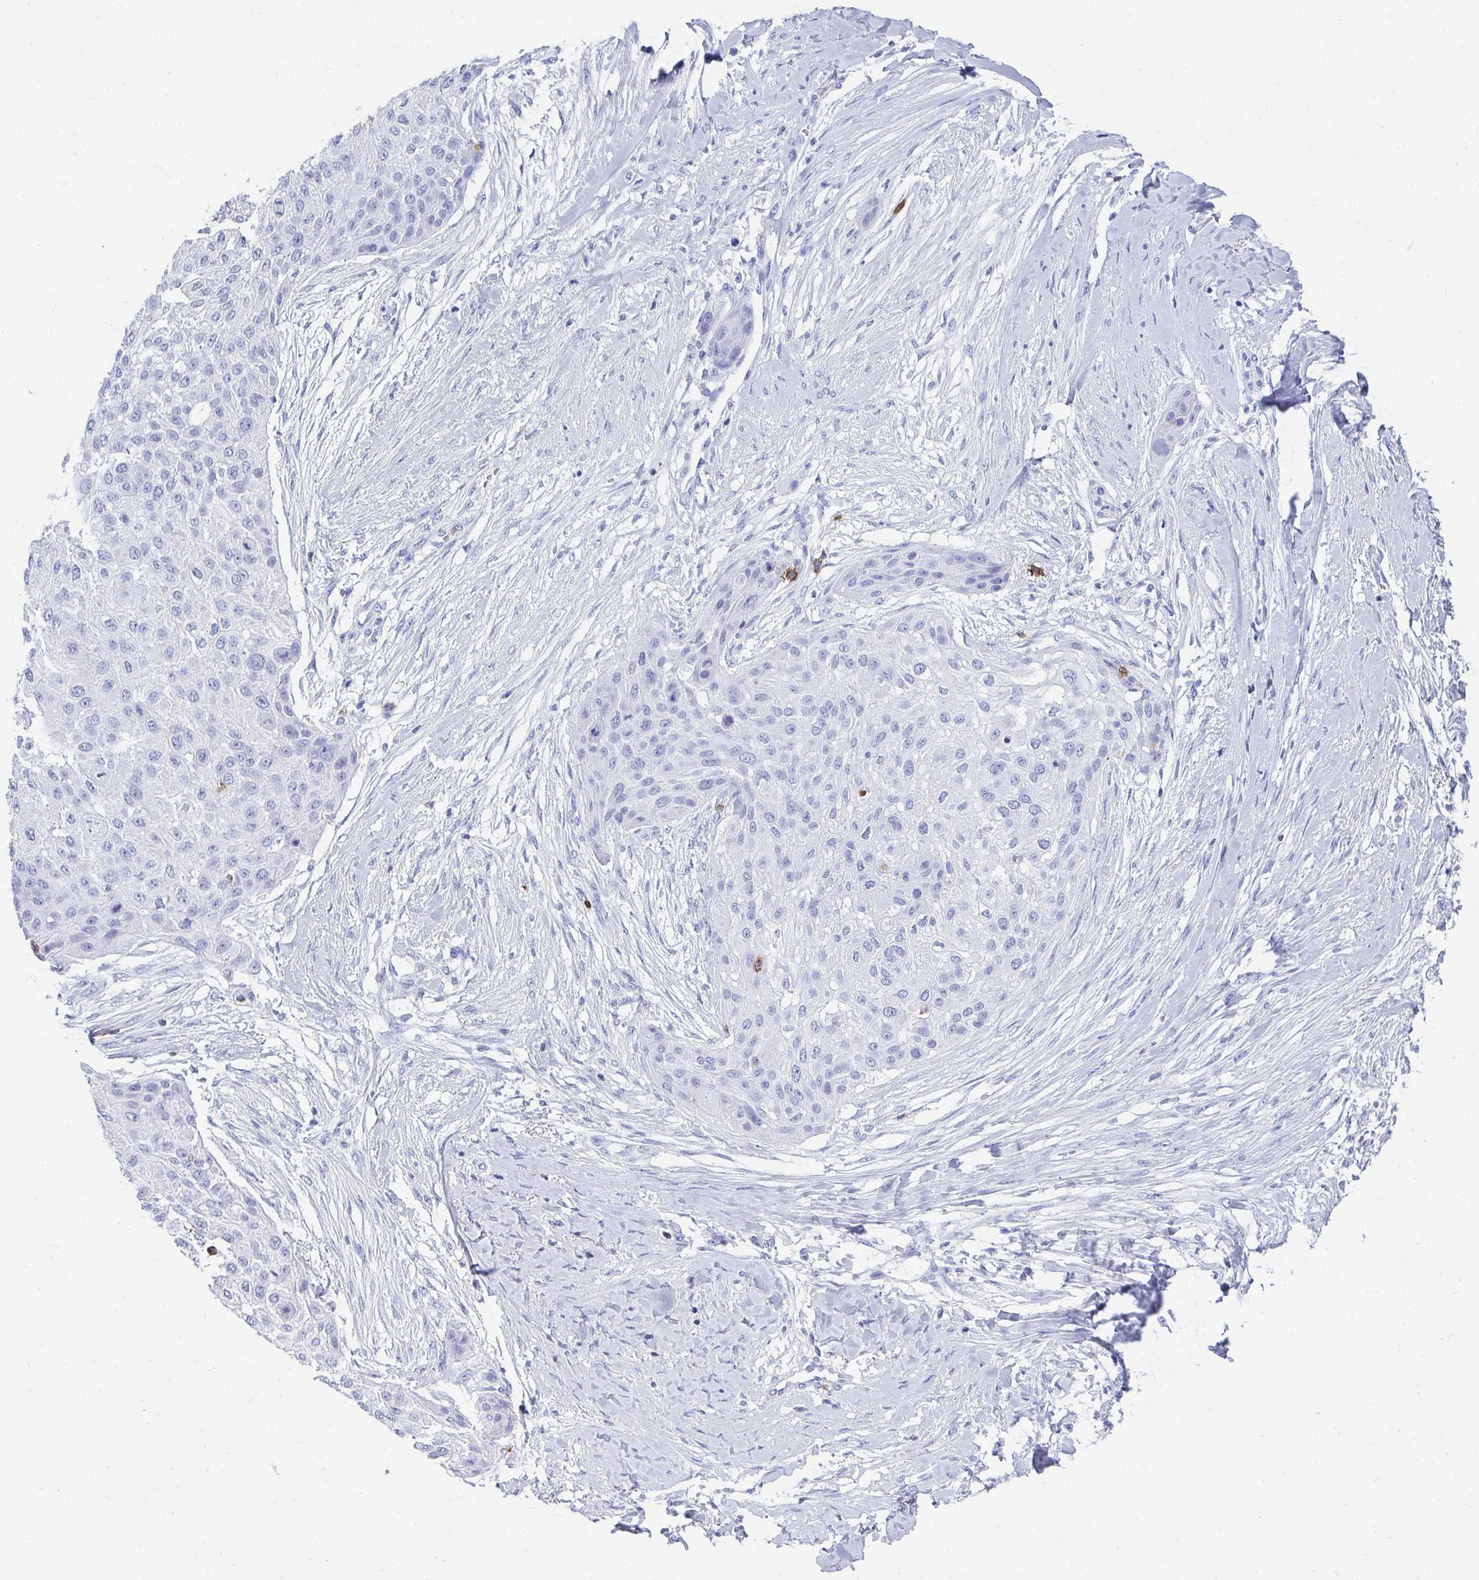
{"staining": {"intensity": "negative", "quantity": "none", "location": "none"}, "tissue": "skin cancer", "cell_type": "Tumor cells", "image_type": "cancer", "snomed": [{"axis": "morphology", "description": "Squamous cell carcinoma, NOS"}, {"axis": "topography", "description": "Skin"}], "caption": "Protein analysis of skin cancer shows no significant positivity in tumor cells.", "gene": "CD7", "patient": {"sex": "female", "age": 87}}